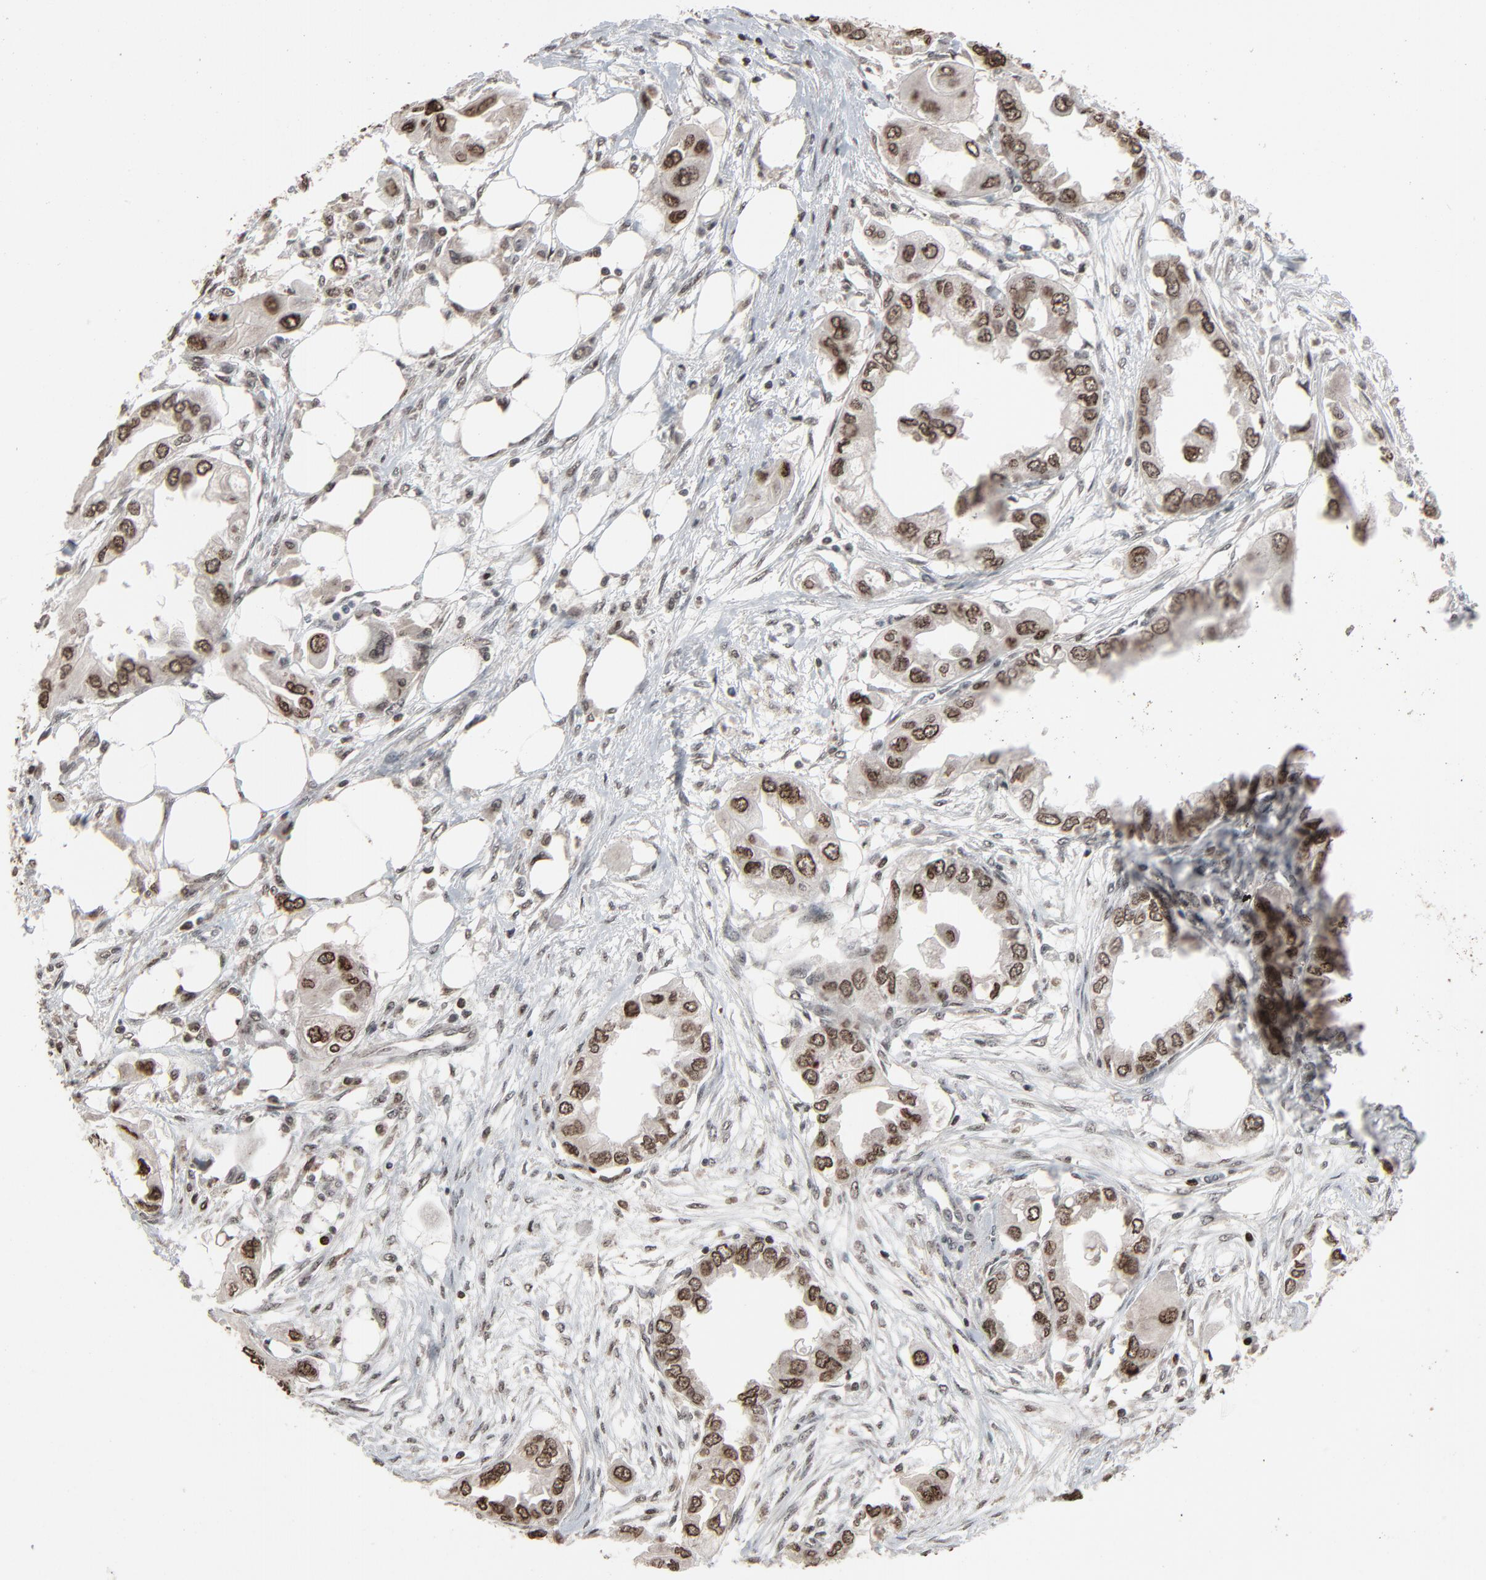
{"staining": {"intensity": "moderate", "quantity": ">75%", "location": "nuclear"}, "tissue": "endometrial cancer", "cell_type": "Tumor cells", "image_type": "cancer", "snomed": [{"axis": "morphology", "description": "Adenocarcinoma, NOS"}, {"axis": "topography", "description": "Endometrium"}], "caption": "Endometrial cancer was stained to show a protein in brown. There is medium levels of moderate nuclear positivity in about >75% of tumor cells.", "gene": "RPS6KA3", "patient": {"sex": "female", "age": 67}}